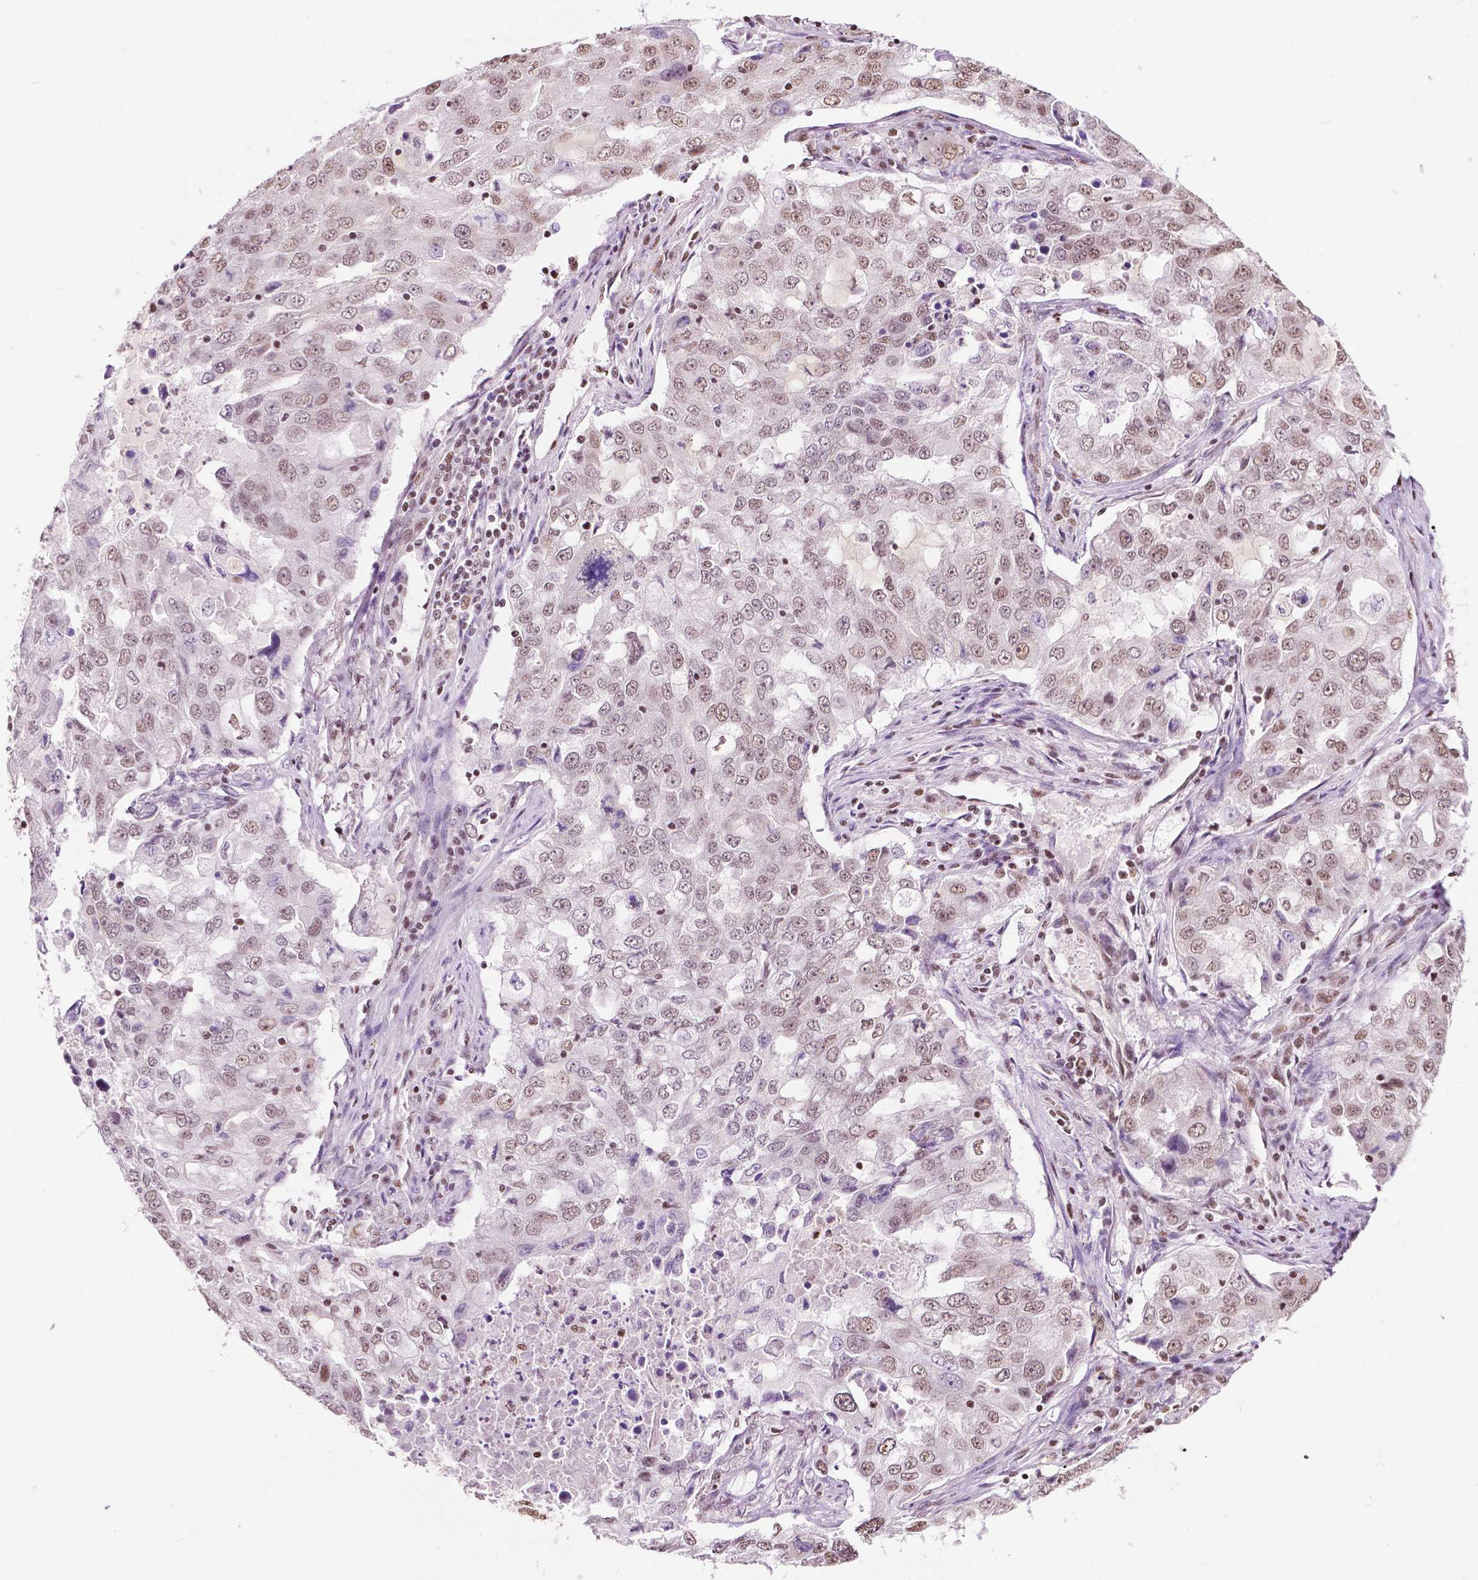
{"staining": {"intensity": "moderate", "quantity": ">75%", "location": "nuclear"}, "tissue": "lung cancer", "cell_type": "Tumor cells", "image_type": "cancer", "snomed": [{"axis": "morphology", "description": "Adenocarcinoma, NOS"}, {"axis": "topography", "description": "Lung"}], "caption": "This histopathology image shows immunohistochemistry (IHC) staining of adenocarcinoma (lung), with medium moderate nuclear expression in about >75% of tumor cells.", "gene": "COL23A1", "patient": {"sex": "female", "age": 61}}